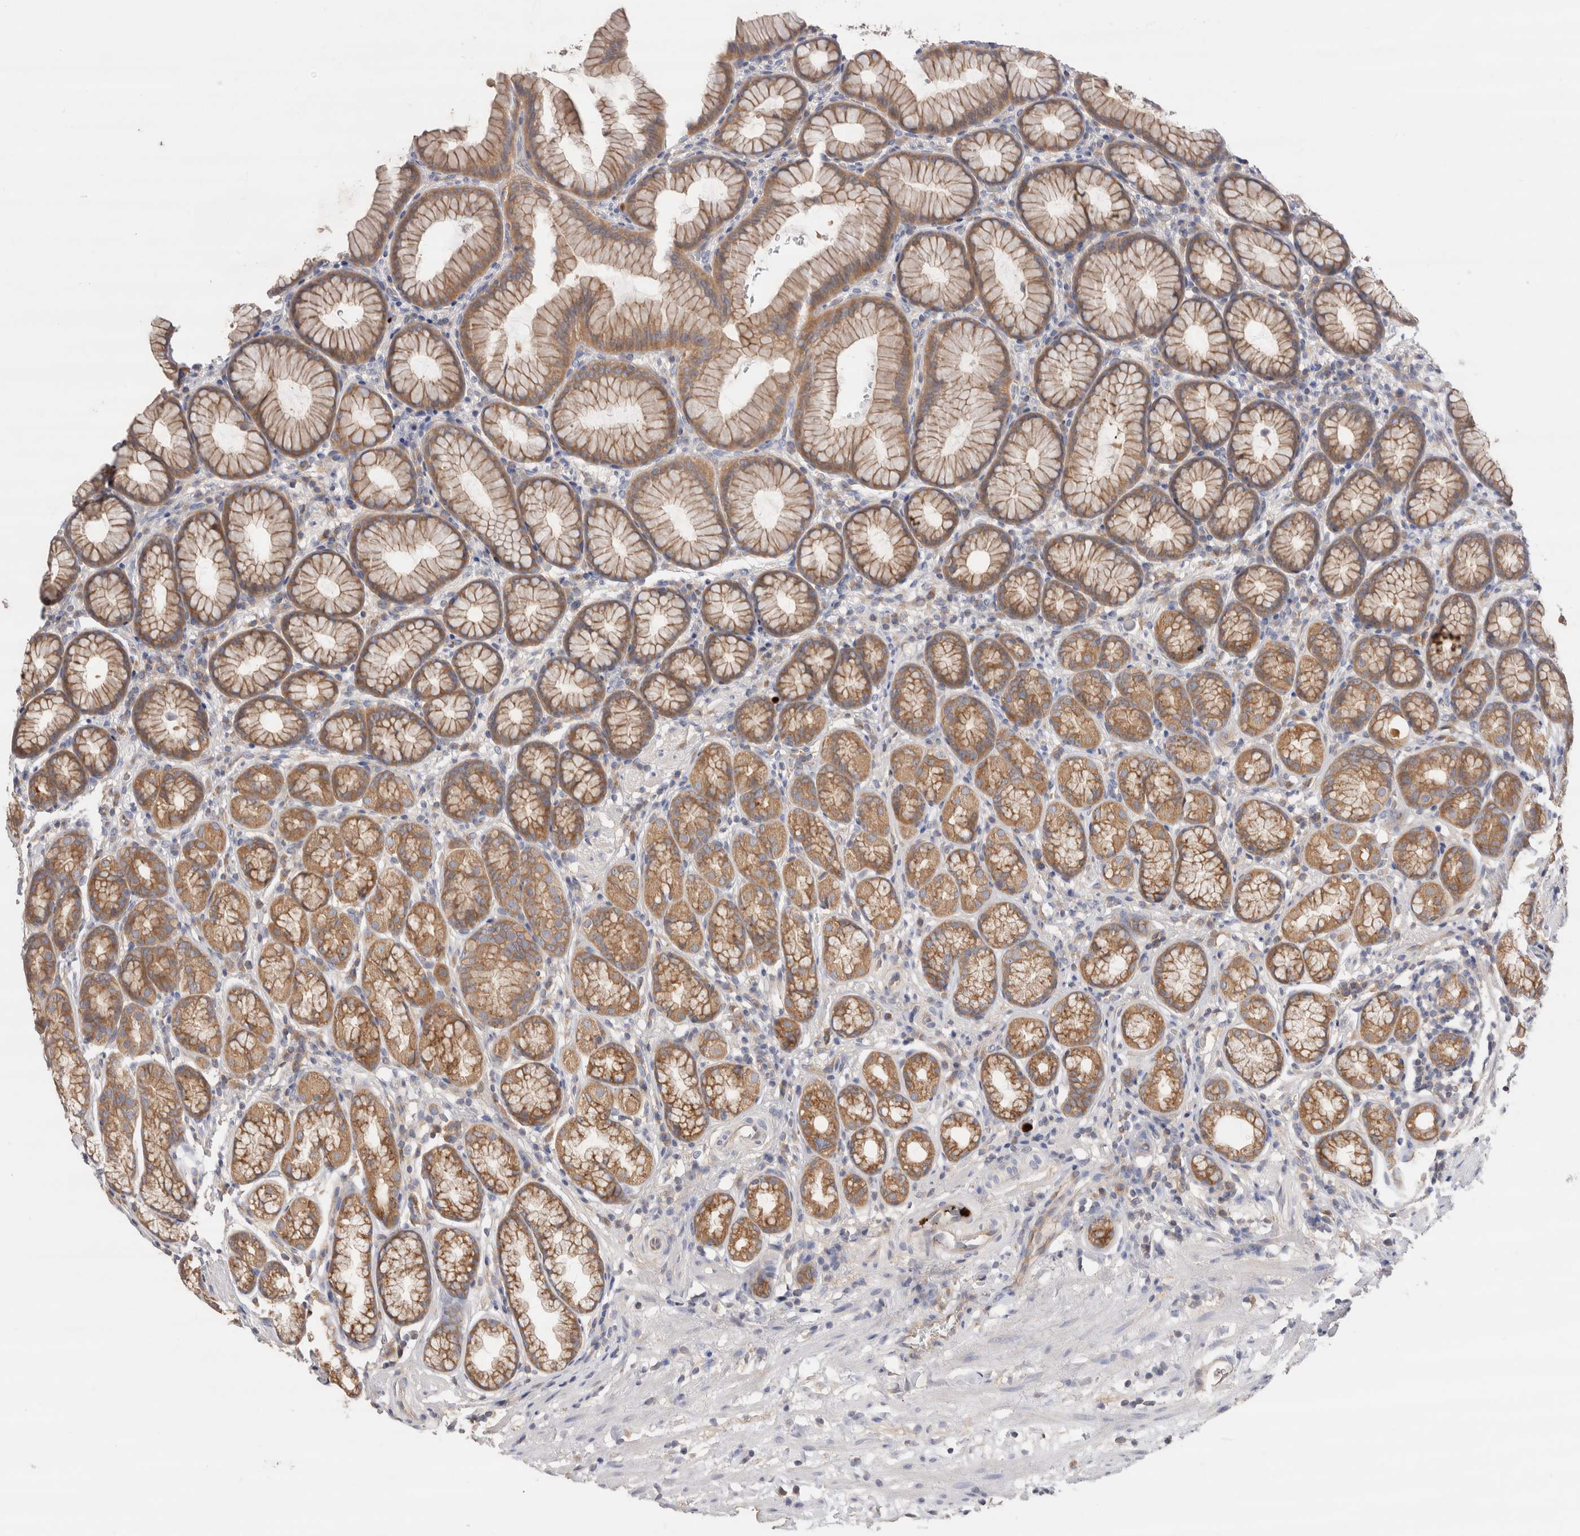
{"staining": {"intensity": "moderate", "quantity": ">75%", "location": "cytoplasmic/membranous"}, "tissue": "stomach", "cell_type": "Glandular cells", "image_type": "normal", "snomed": [{"axis": "morphology", "description": "Normal tissue, NOS"}, {"axis": "topography", "description": "Stomach"}], "caption": "Immunohistochemistry micrograph of benign human stomach stained for a protein (brown), which reveals medium levels of moderate cytoplasmic/membranous expression in approximately >75% of glandular cells.", "gene": "NXT2", "patient": {"sex": "male", "age": 42}}